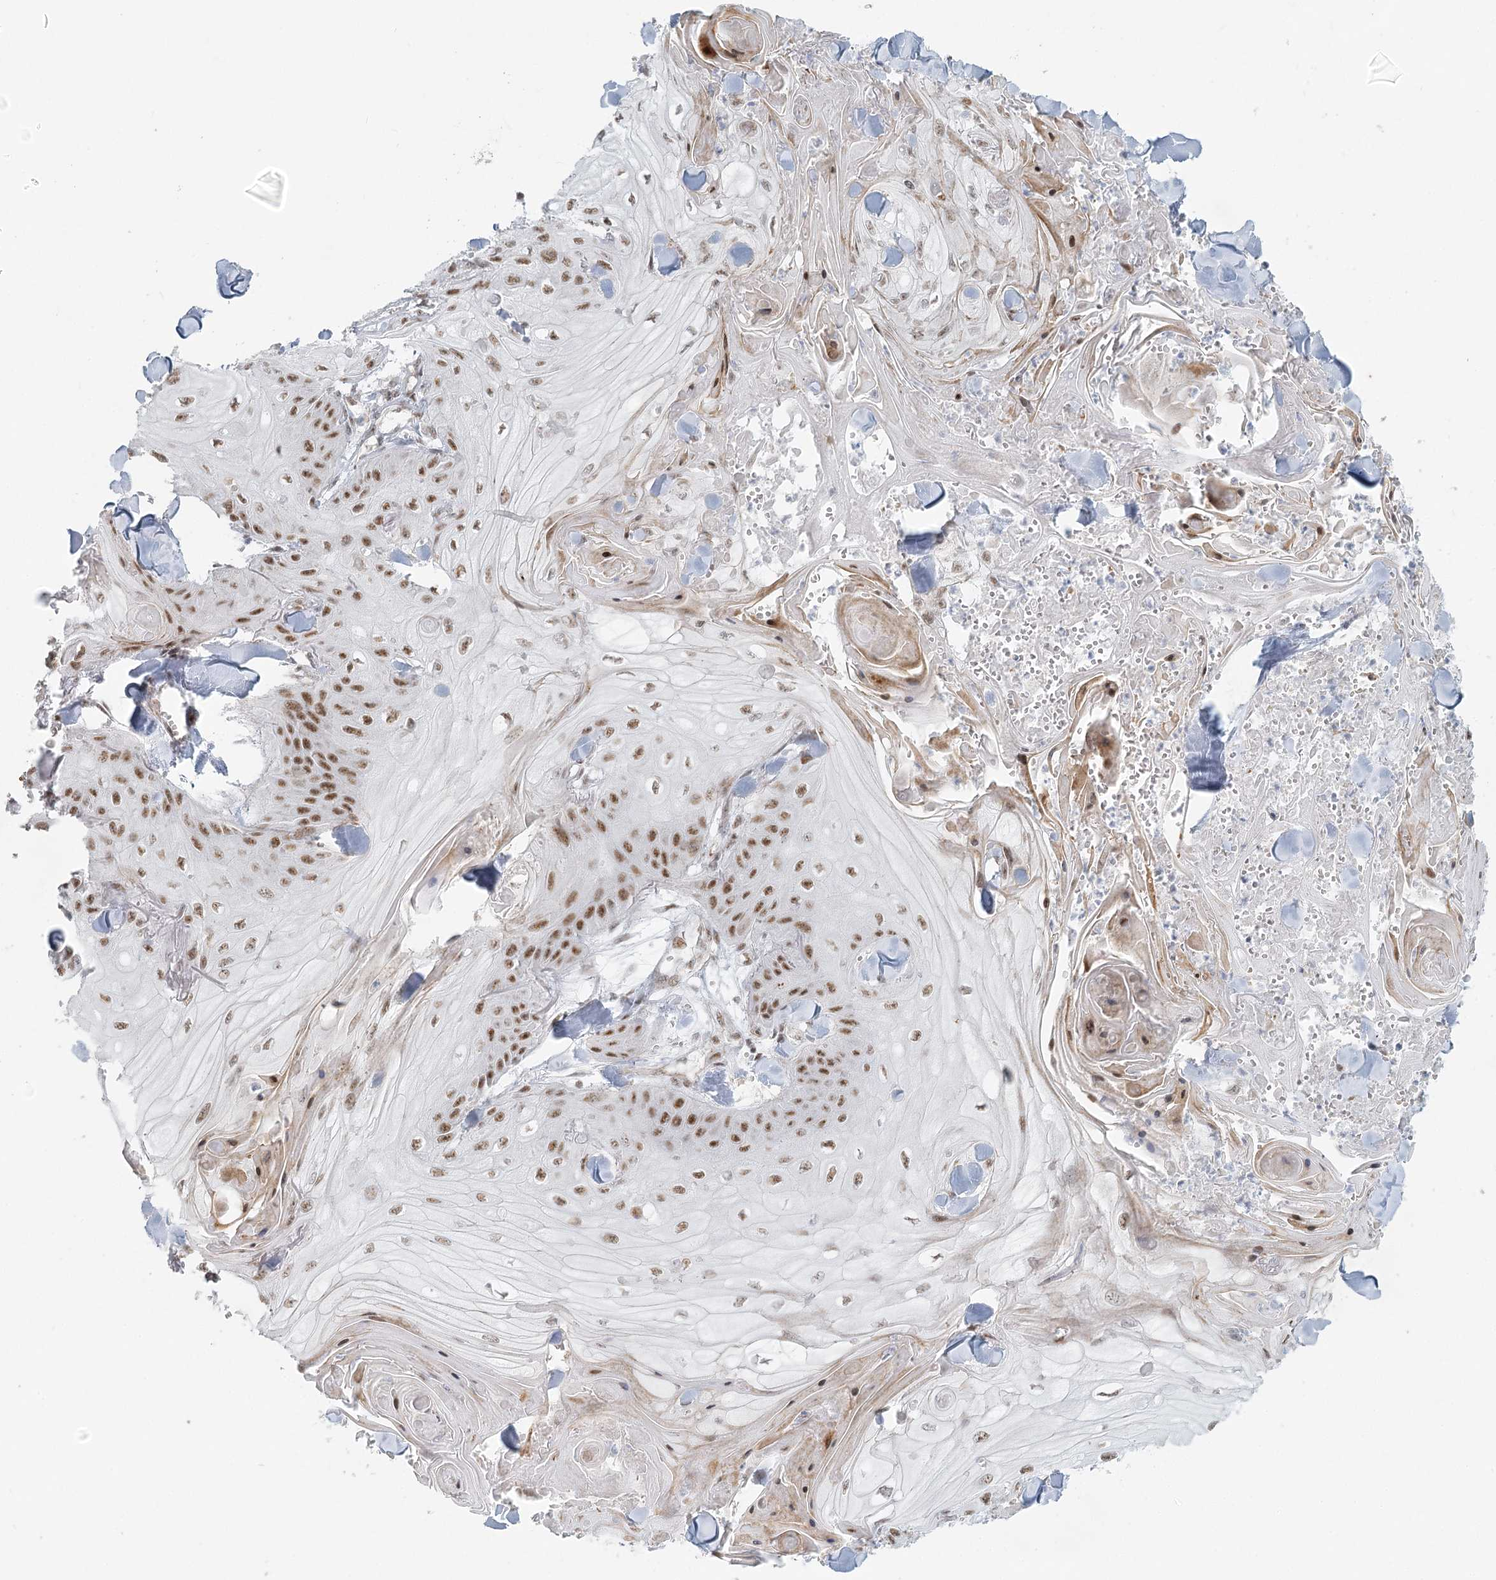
{"staining": {"intensity": "moderate", "quantity": ">75%", "location": "nuclear"}, "tissue": "skin cancer", "cell_type": "Tumor cells", "image_type": "cancer", "snomed": [{"axis": "morphology", "description": "Squamous cell carcinoma, NOS"}, {"axis": "topography", "description": "Skin"}], "caption": "Immunohistochemical staining of human squamous cell carcinoma (skin) displays medium levels of moderate nuclear protein positivity in approximately >75% of tumor cells.", "gene": "U2SURP", "patient": {"sex": "male", "age": 74}}